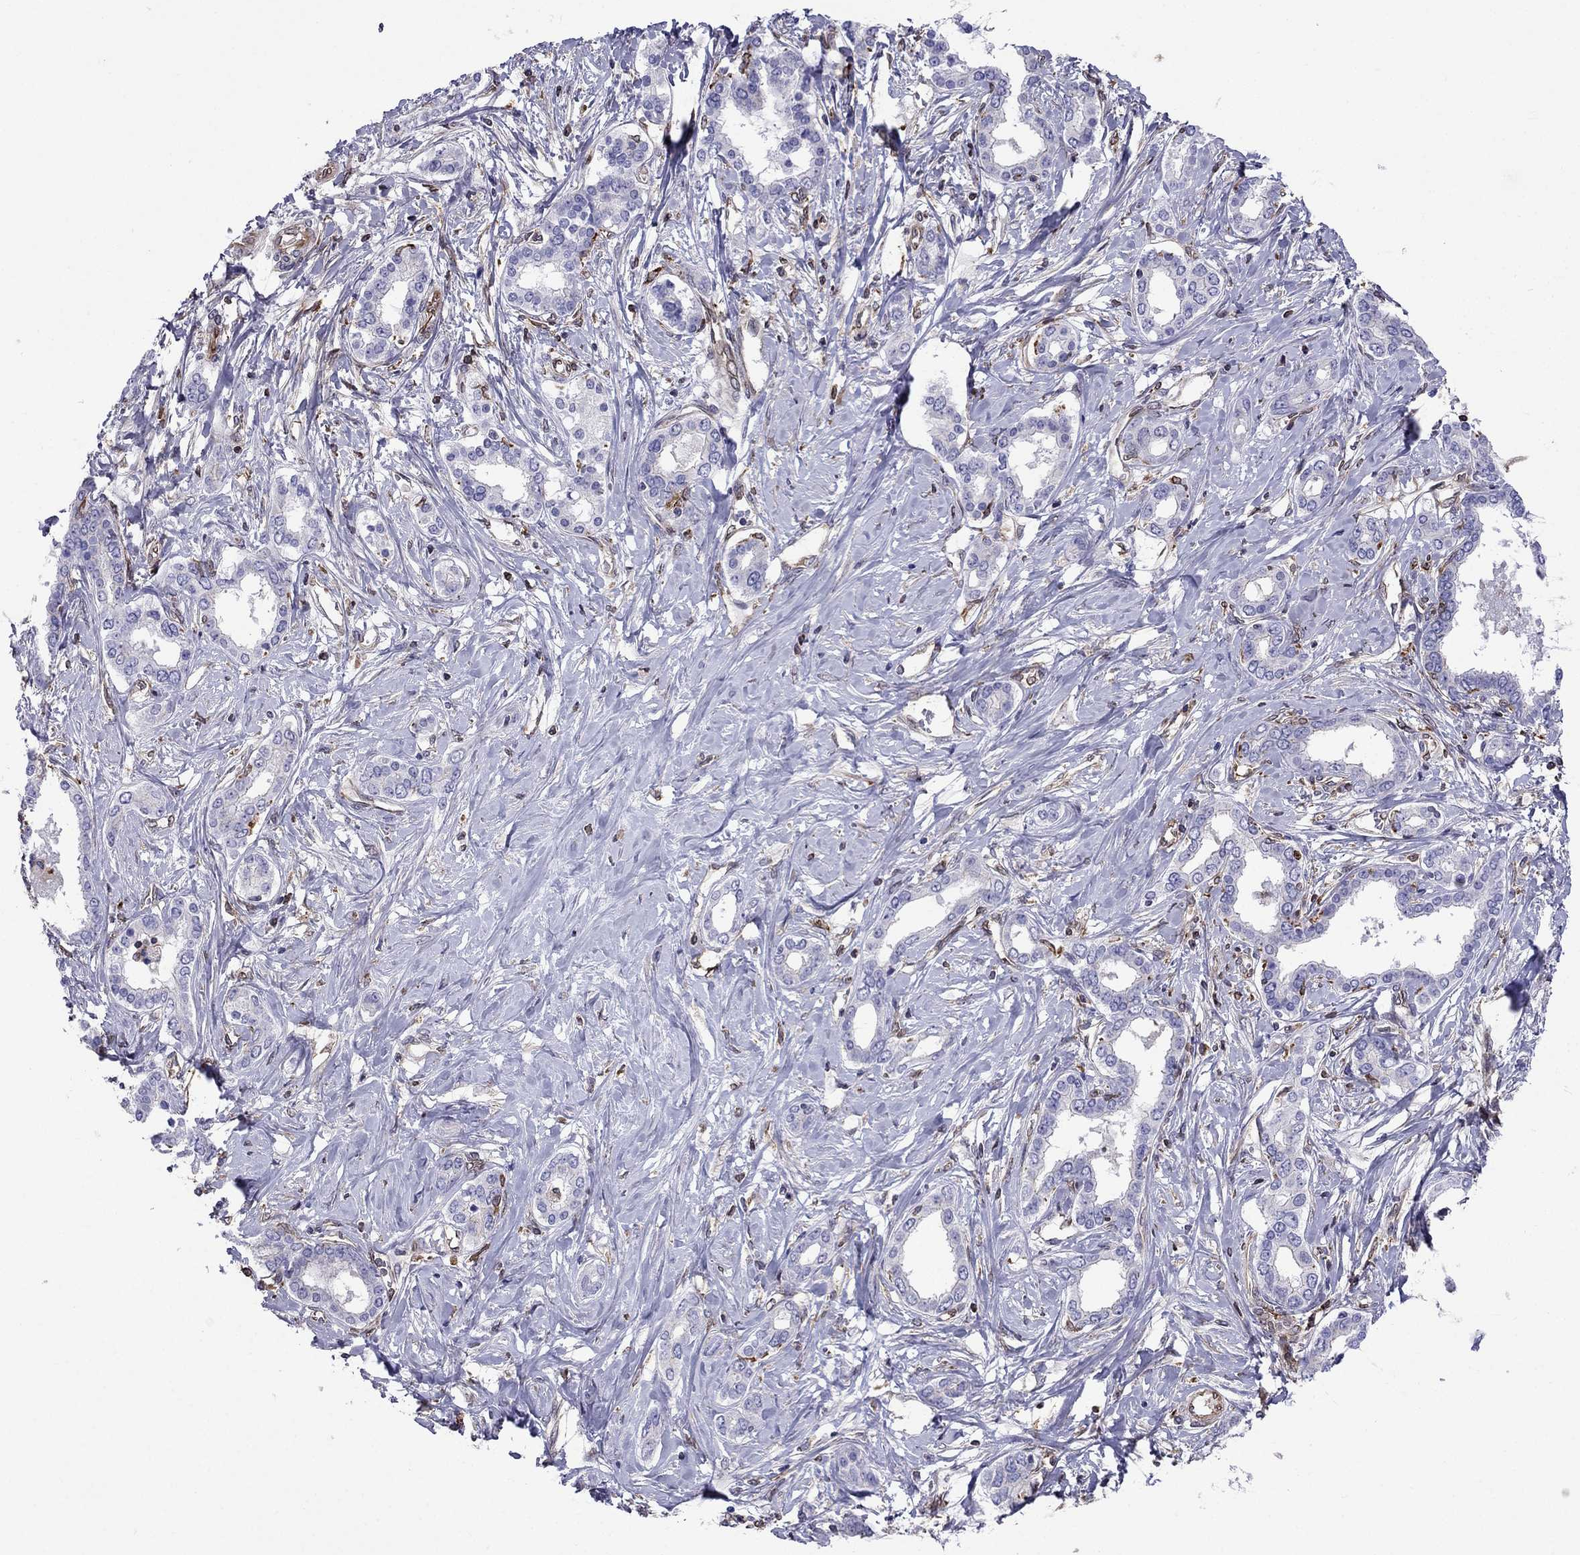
{"staining": {"intensity": "negative", "quantity": "none", "location": "none"}, "tissue": "liver cancer", "cell_type": "Tumor cells", "image_type": "cancer", "snomed": [{"axis": "morphology", "description": "Cholangiocarcinoma"}, {"axis": "topography", "description": "Liver"}], "caption": "This is a image of immunohistochemistry staining of liver cancer, which shows no positivity in tumor cells.", "gene": "GNAL", "patient": {"sex": "female", "age": 47}}